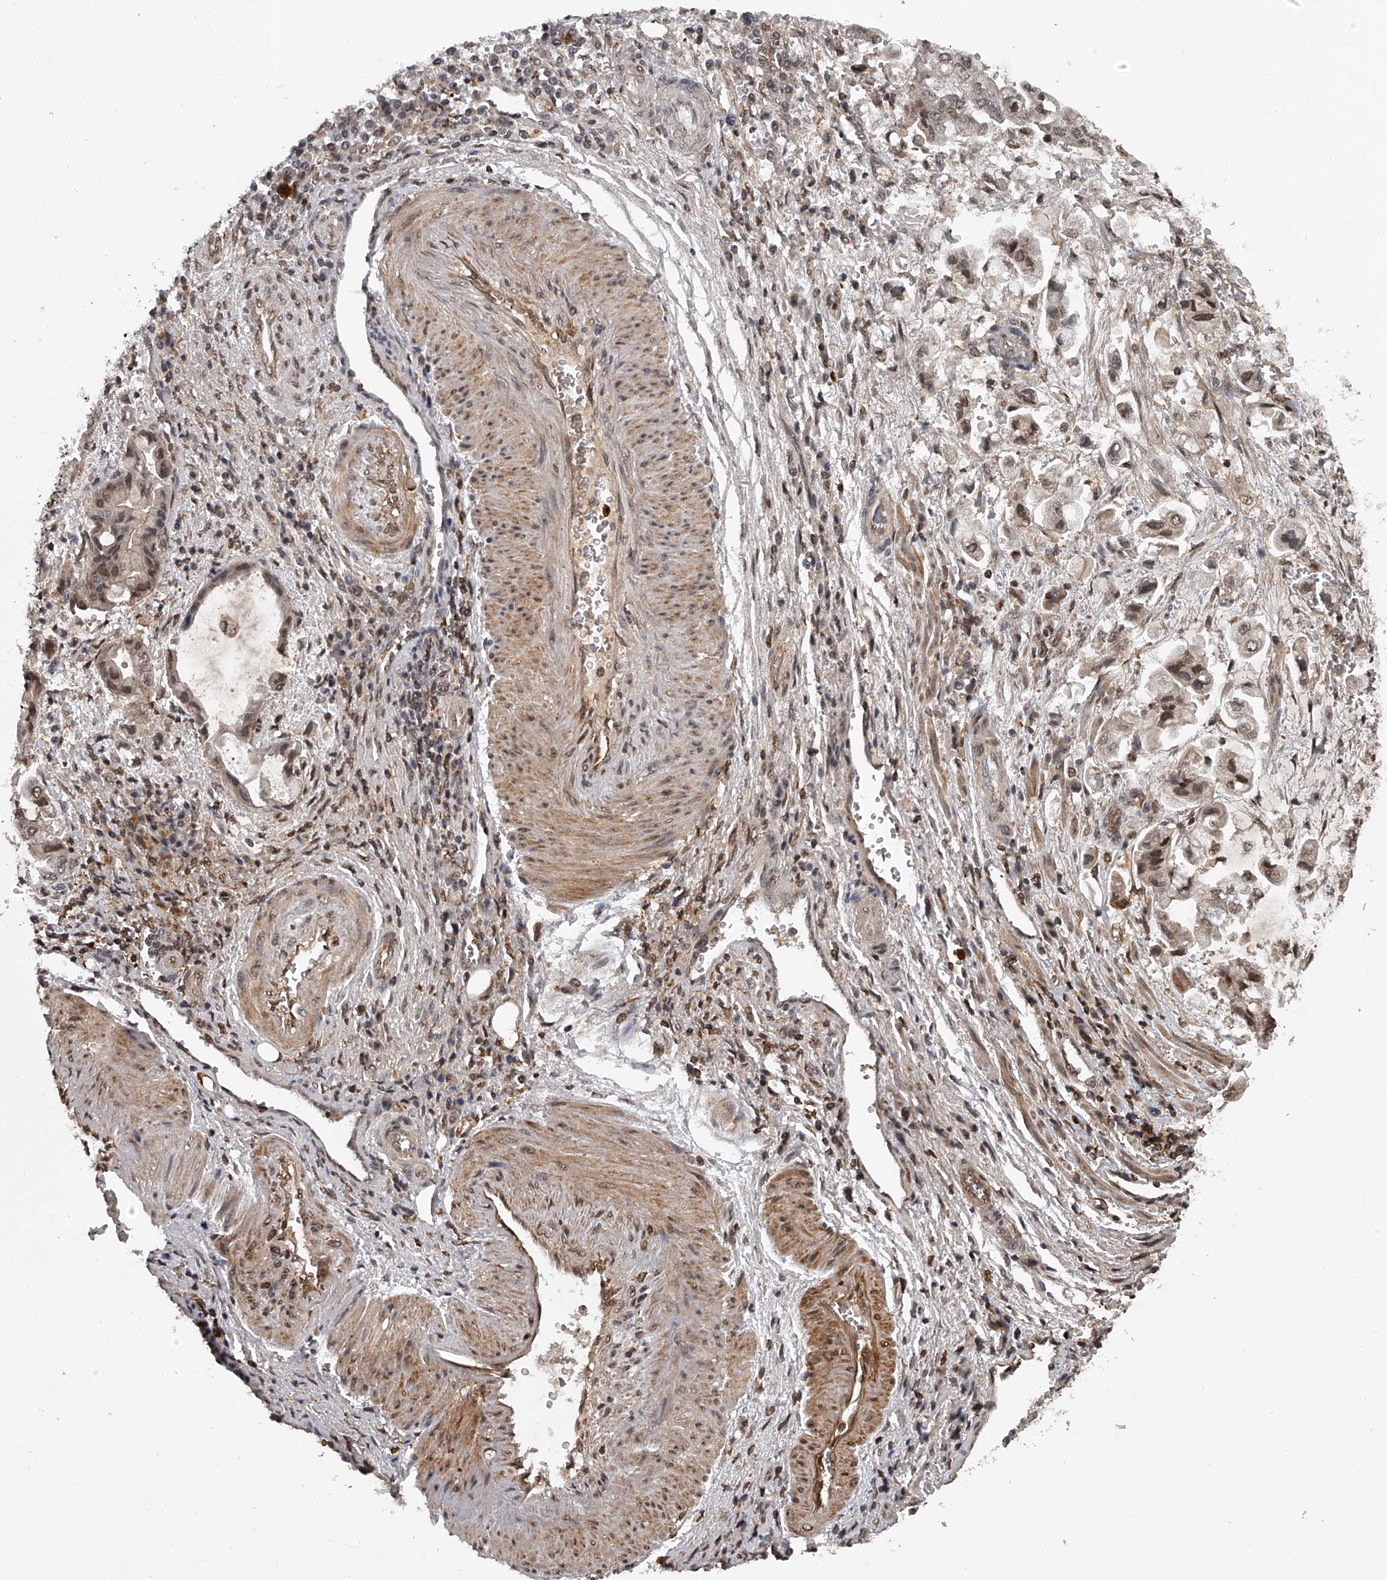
{"staining": {"intensity": "moderate", "quantity": ">75%", "location": "cytoplasmic/membranous,nuclear"}, "tissue": "stomach cancer", "cell_type": "Tumor cells", "image_type": "cancer", "snomed": [{"axis": "morphology", "description": "Adenocarcinoma, NOS"}, {"axis": "topography", "description": "Stomach"}], "caption": "Stomach cancer (adenocarcinoma) was stained to show a protein in brown. There is medium levels of moderate cytoplasmic/membranous and nuclear expression in approximately >75% of tumor cells.", "gene": "PLEKHG1", "patient": {"sex": "male", "age": 62}}